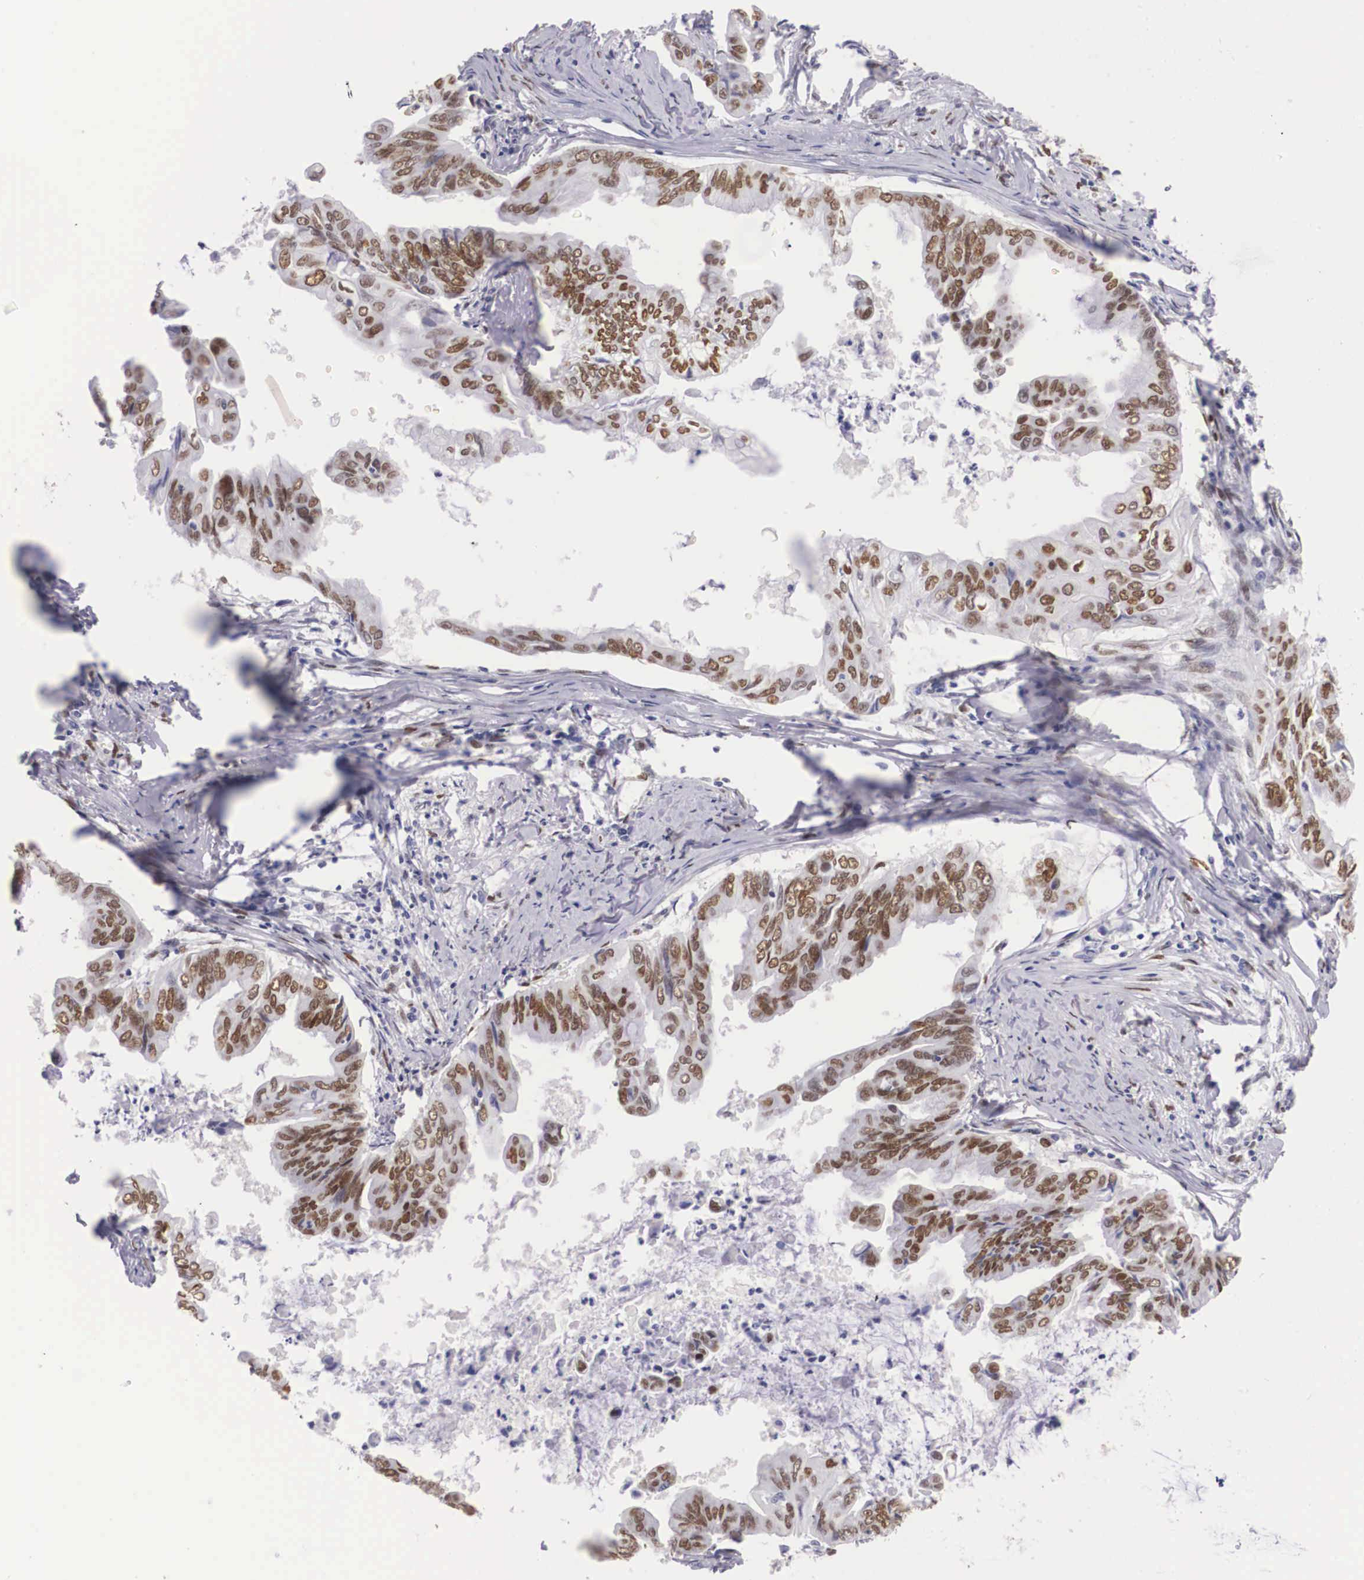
{"staining": {"intensity": "moderate", "quantity": "25%-75%", "location": "nuclear"}, "tissue": "stomach cancer", "cell_type": "Tumor cells", "image_type": "cancer", "snomed": [{"axis": "morphology", "description": "Adenocarcinoma, NOS"}, {"axis": "topography", "description": "Stomach, upper"}], "caption": "Immunohistochemistry (IHC) staining of adenocarcinoma (stomach), which demonstrates medium levels of moderate nuclear expression in about 25%-75% of tumor cells indicating moderate nuclear protein expression. The staining was performed using DAB (brown) for protein detection and nuclei were counterstained in hematoxylin (blue).", "gene": "KHDRBS3", "patient": {"sex": "male", "age": 80}}